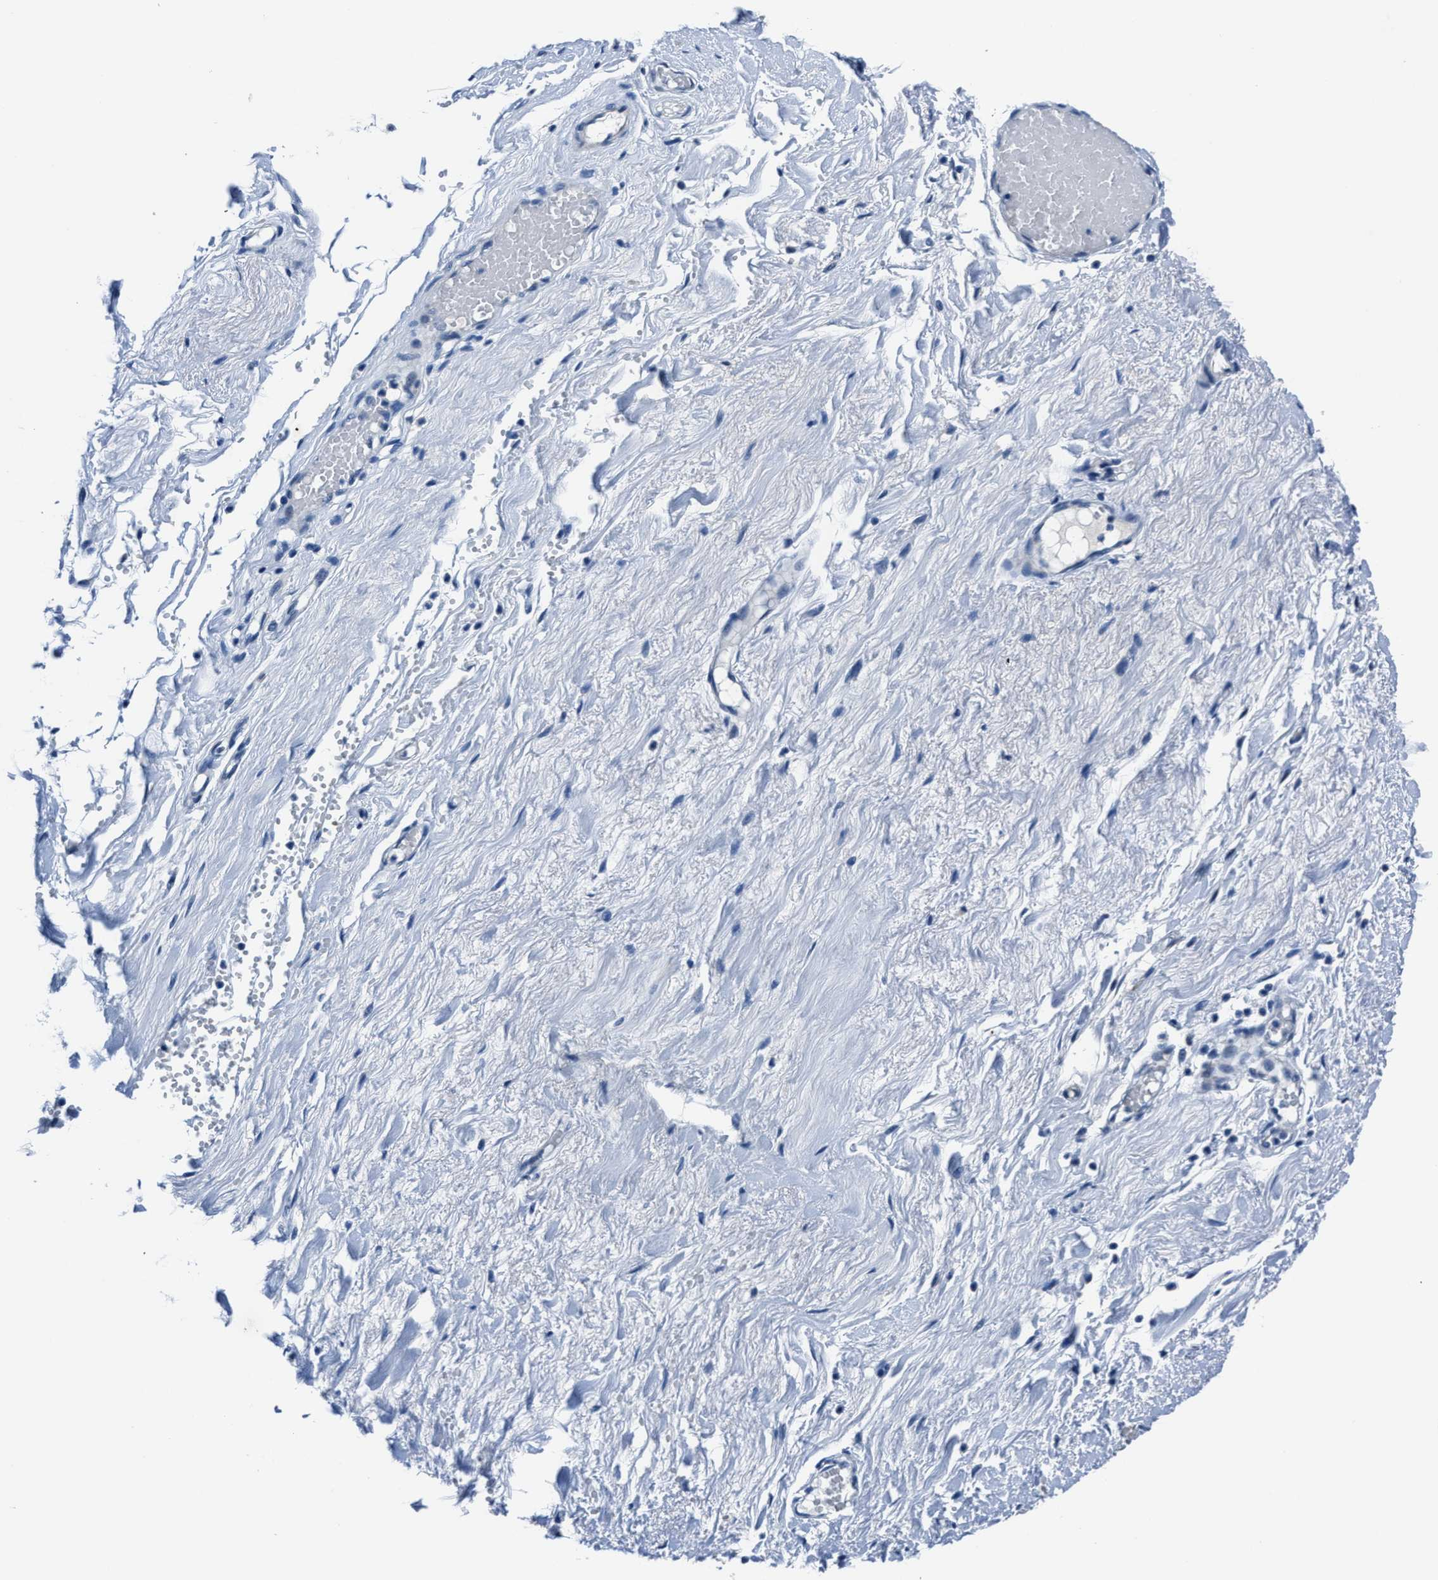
{"staining": {"intensity": "negative", "quantity": "none", "location": "none"}, "tissue": "adipose tissue", "cell_type": "Adipocytes", "image_type": "normal", "snomed": [{"axis": "morphology", "description": "Normal tissue, NOS"}, {"axis": "topography", "description": "Soft tissue"}], "caption": "High magnification brightfield microscopy of normal adipose tissue stained with DAB (3,3'-diaminobenzidine) (brown) and counterstained with hematoxylin (blue): adipocytes show no significant positivity.", "gene": "NACAD", "patient": {"sex": "male", "age": 72}}